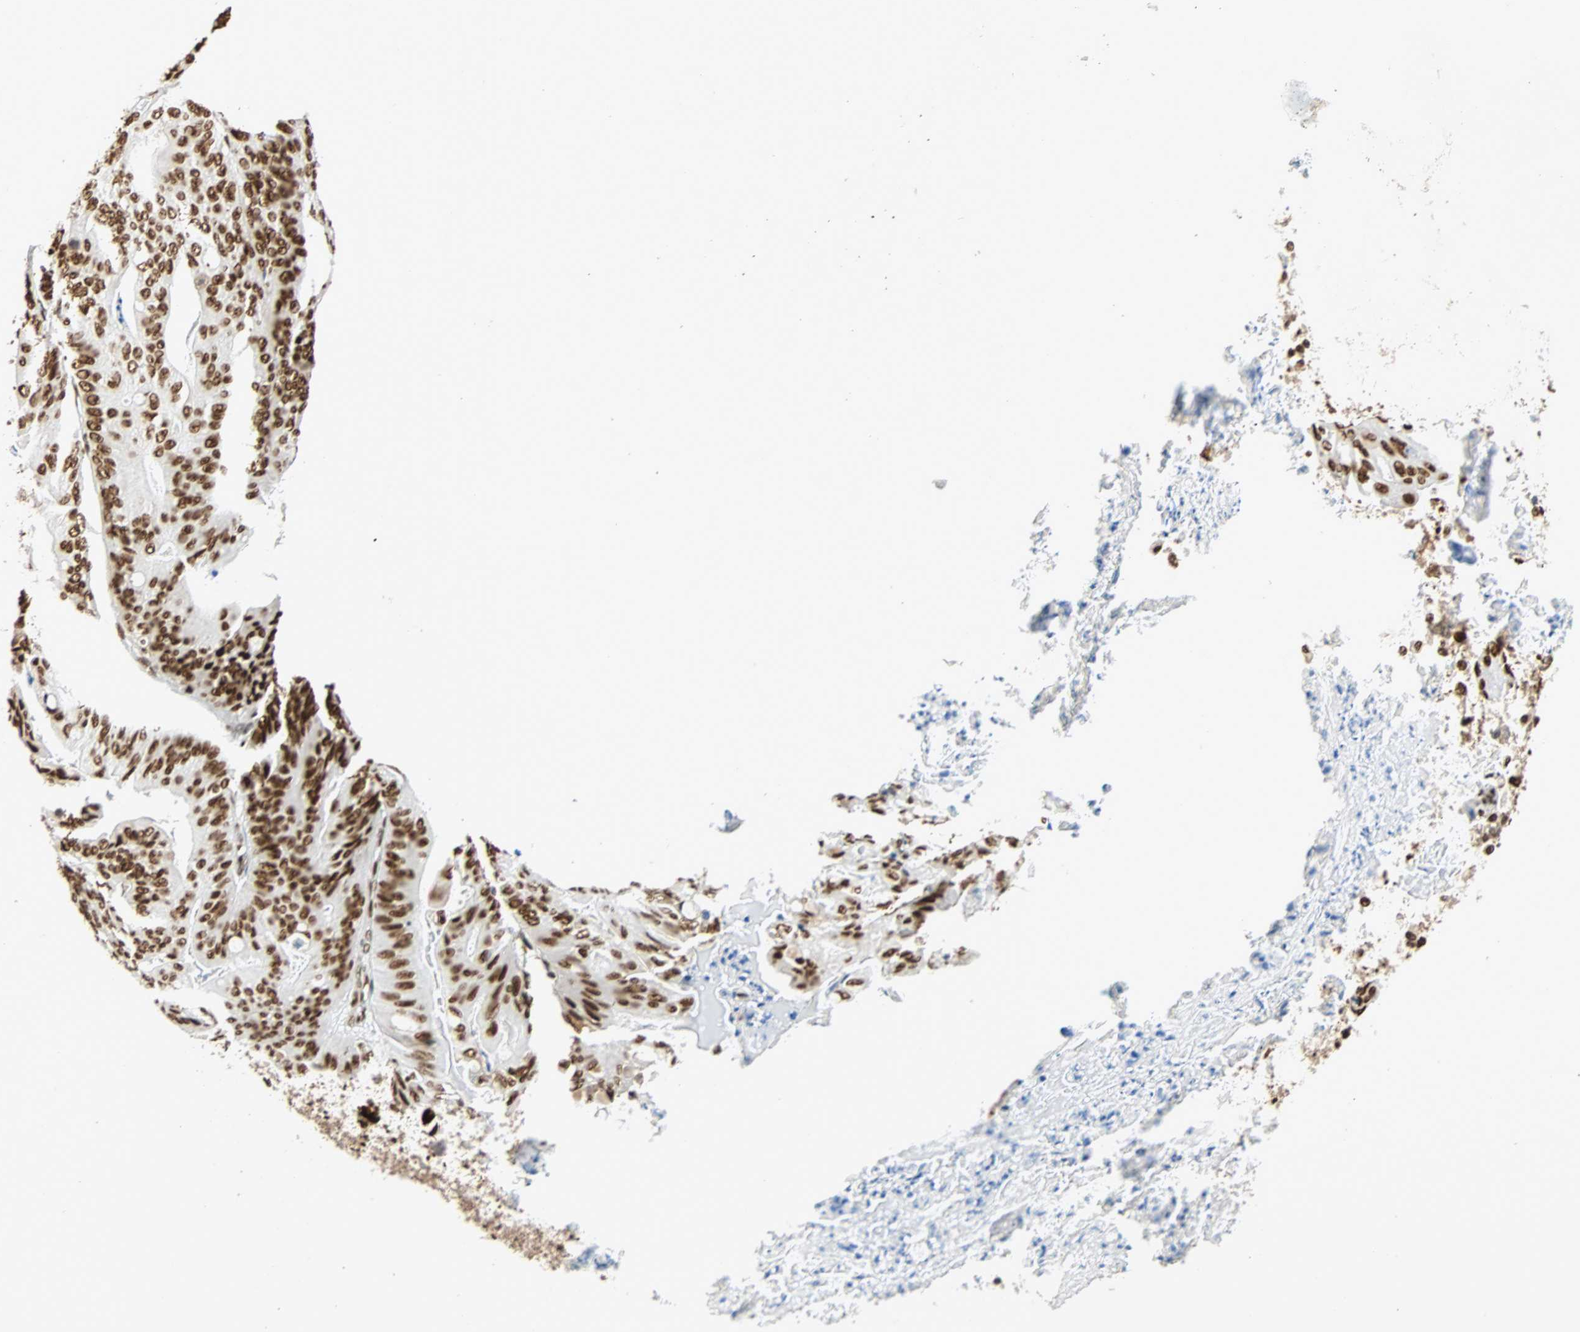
{"staining": {"intensity": "strong", "quantity": ">75%", "location": "nuclear"}, "tissue": "ovarian cancer", "cell_type": "Tumor cells", "image_type": "cancer", "snomed": [{"axis": "morphology", "description": "Cystadenocarcinoma, mucinous, NOS"}, {"axis": "topography", "description": "Ovary"}], "caption": "Tumor cells reveal strong nuclear expression in about >75% of cells in mucinous cystadenocarcinoma (ovarian). The protein of interest is shown in brown color, while the nuclei are stained blue.", "gene": "CDK12", "patient": {"sex": "female", "age": 37}}